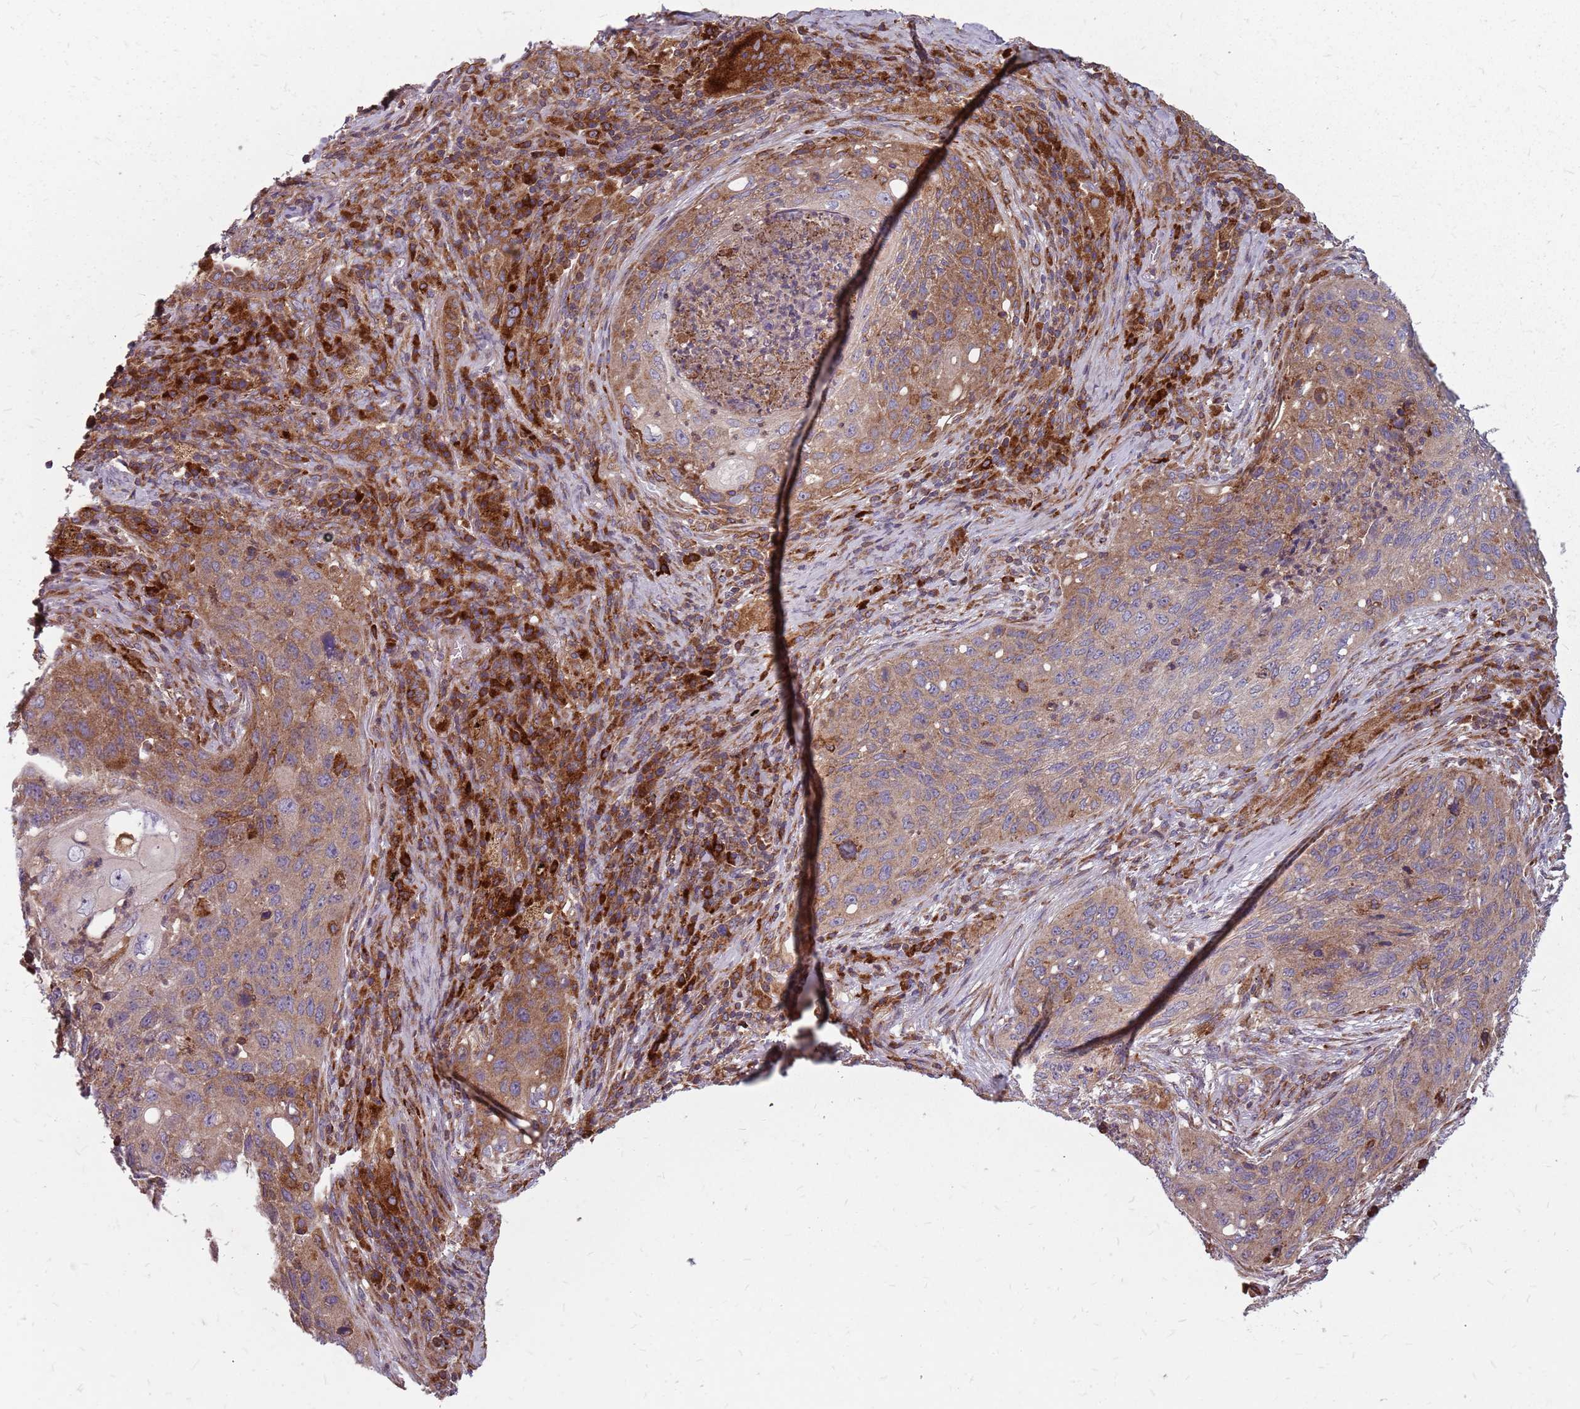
{"staining": {"intensity": "moderate", "quantity": ">75%", "location": "cytoplasmic/membranous"}, "tissue": "lung cancer", "cell_type": "Tumor cells", "image_type": "cancer", "snomed": [{"axis": "morphology", "description": "Squamous cell carcinoma, NOS"}, {"axis": "topography", "description": "Lung"}], "caption": "Human lung cancer stained for a protein (brown) shows moderate cytoplasmic/membranous positive positivity in approximately >75% of tumor cells.", "gene": "NME4", "patient": {"sex": "female", "age": 63}}